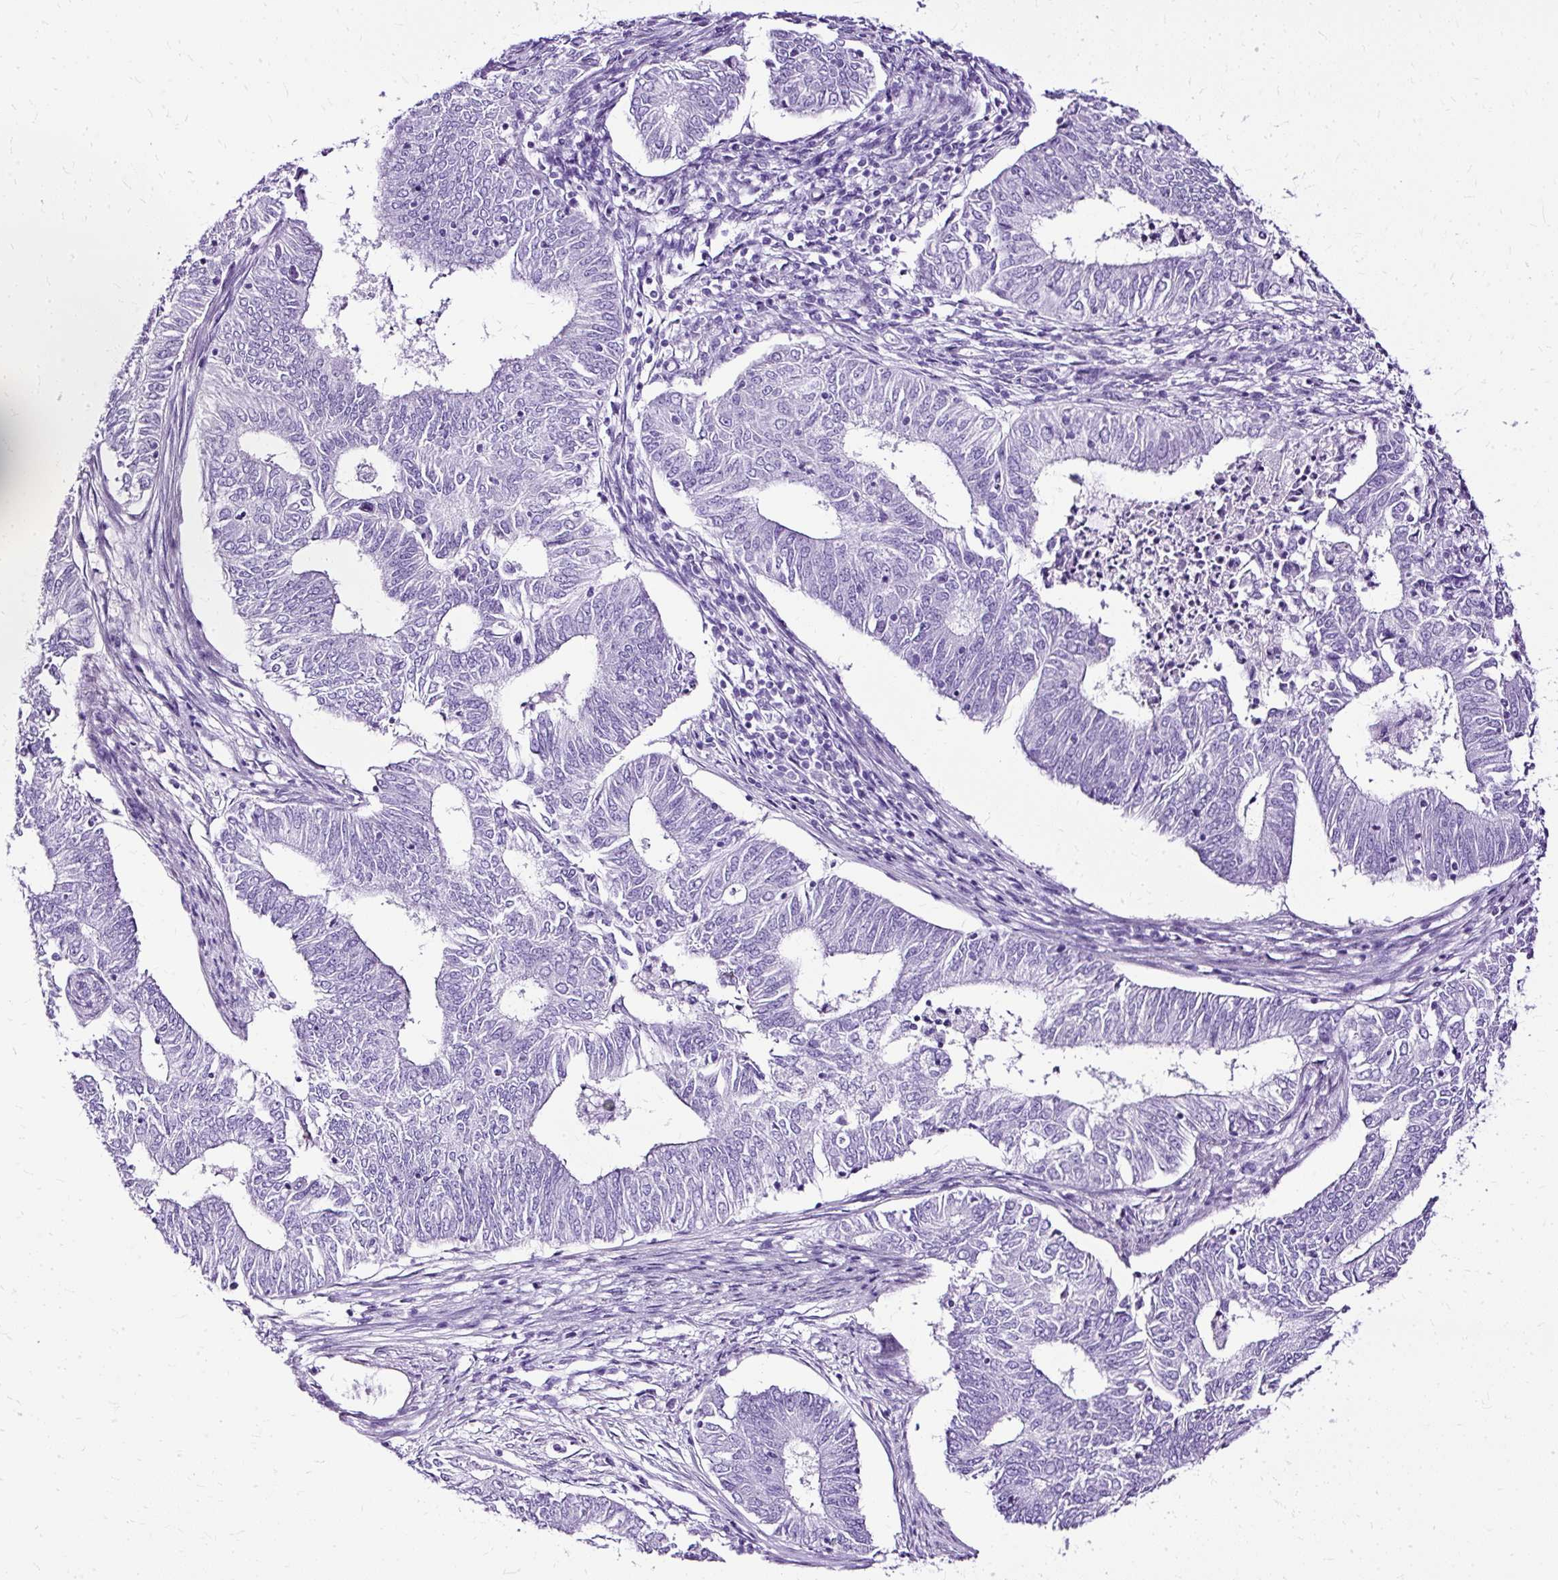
{"staining": {"intensity": "negative", "quantity": "none", "location": "none"}, "tissue": "endometrial cancer", "cell_type": "Tumor cells", "image_type": "cancer", "snomed": [{"axis": "morphology", "description": "Adenocarcinoma, NOS"}, {"axis": "topography", "description": "Endometrium"}], "caption": "A micrograph of human adenocarcinoma (endometrial) is negative for staining in tumor cells.", "gene": "SLC8A2", "patient": {"sex": "female", "age": 62}}